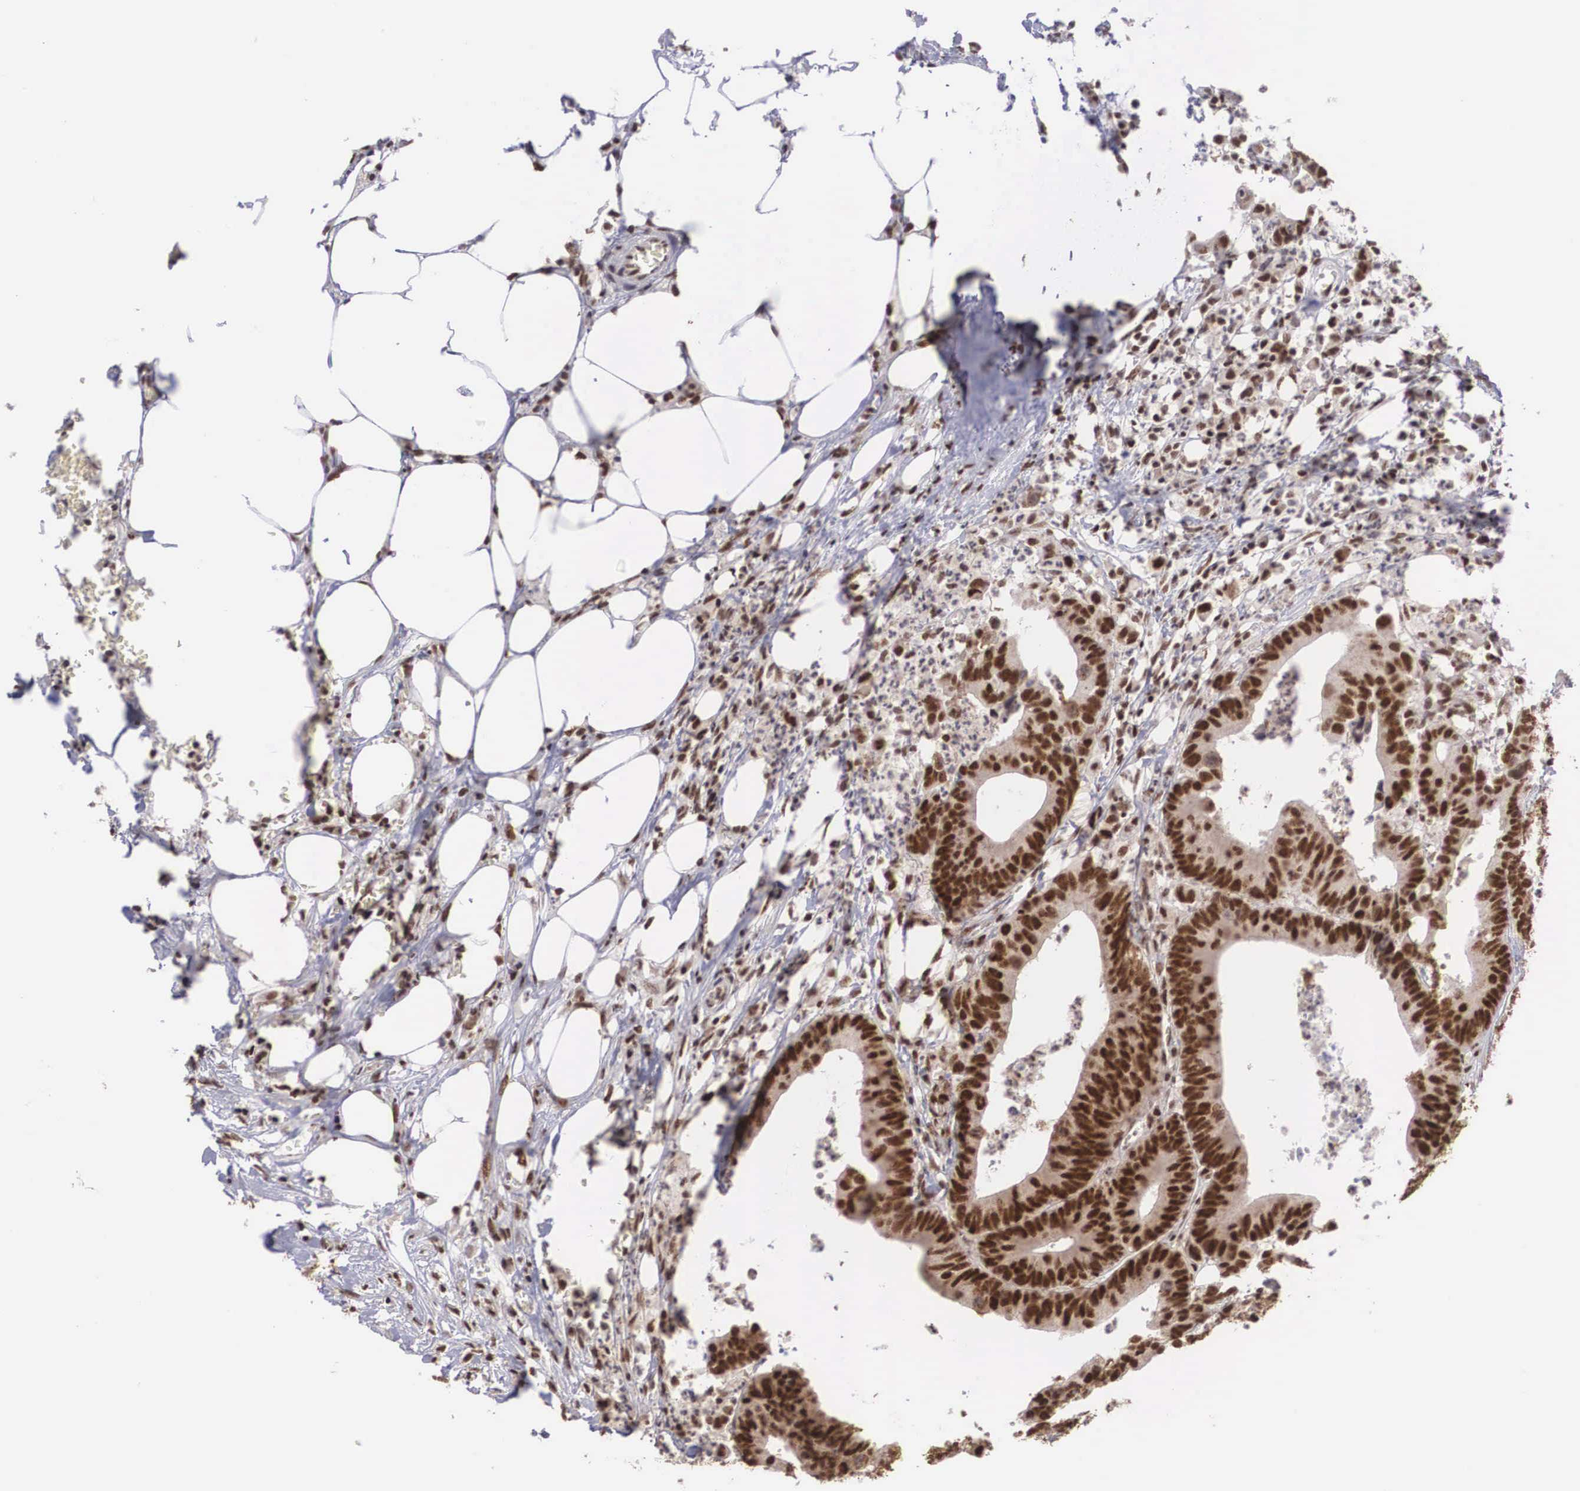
{"staining": {"intensity": "strong", "quantity": ">75%", "location": "nuclear"}, "tissue": "colorectal cancer", "cell_type": "Tumor cells", "image_type": "cancer", "snomed": [{"axis": "morphology", "description": "Adenocarcinoma, NOS"}, {"axis": "topography", "description": "Colon"}], "caption": "The immunohistochemical stain highlights strong nuclear staining in tumor cells of colorectal adenocarcinoma tissue.", "gene": "HTATSF1", "patient": {"sex": "male", "age": 55}}